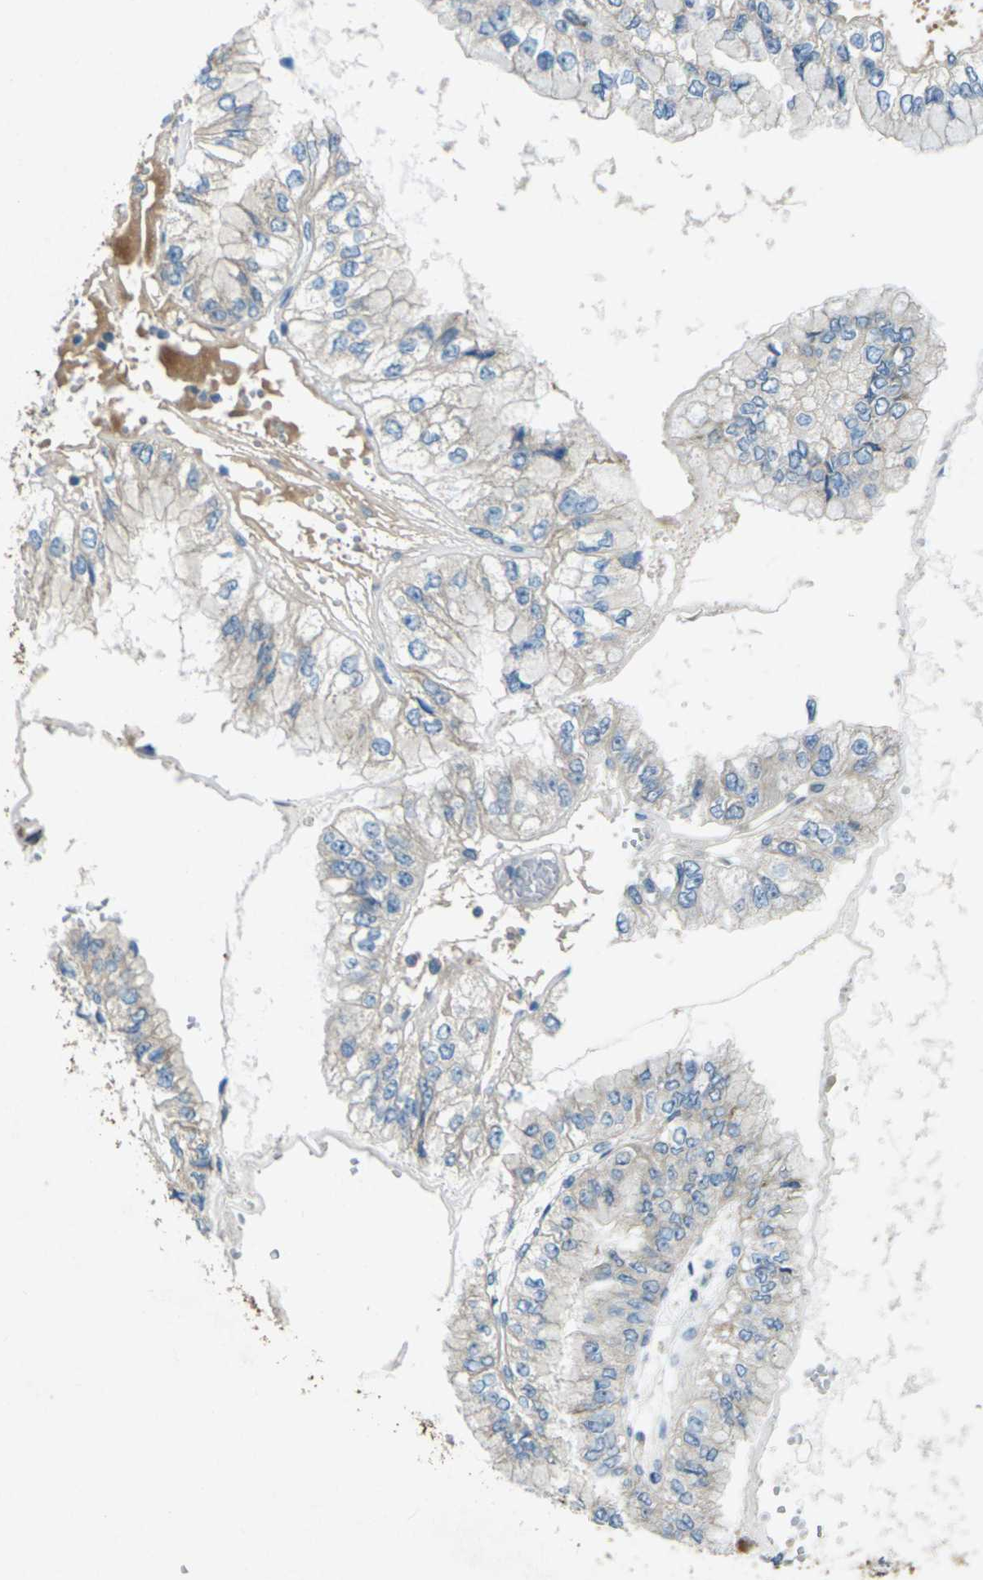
{"staining": {"intensity": "negative", "quantity": "none", "location": "none"}, "tissue": "liver cancer", "cell_type": "Tumor cells", "image_type": "cancer", "snomed": [{"axis": "morphology", "description": "Cholangiocarcinoma"}, {"axis": "topography", "description": "Liver"}], "caption": "This is a micrograph of immunohistochemistry (IHC) staining of cholangiocarcinoma (liver), which shows no staining in tumor cells.", "gene": "SIGLEC14", "patient": {"sex": "female", "age": 79}}